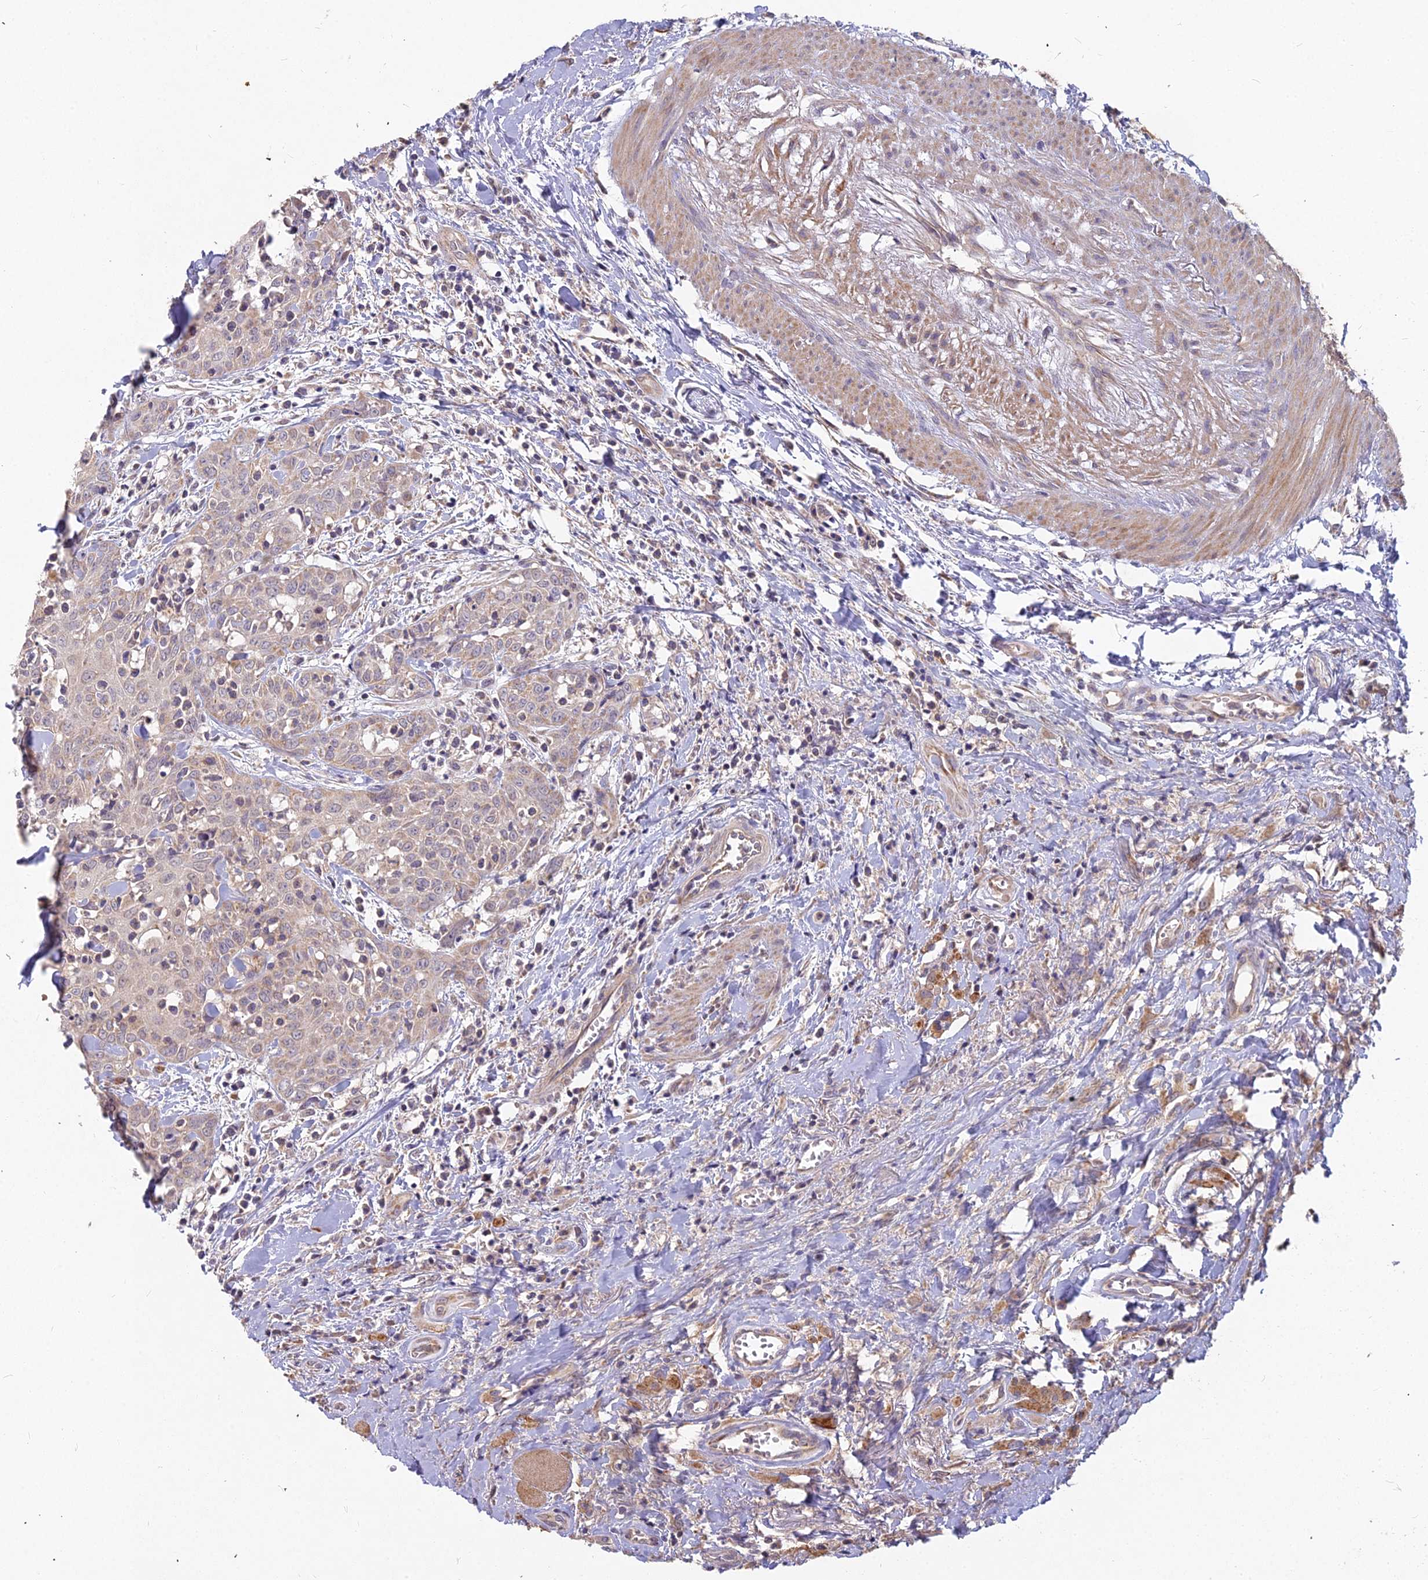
{"staining": {"intensity": "weak", "quantity": "25%-75%", "location": "cytoplasmic/membranous"}, "tissue": "head and neck cancer", "cell_type": "Tumor cells", "image_type": "cancer", "snomed": [{"axis": "morphology", "description": "Squamous cell carcinoma, NOS"}, {"axis": "topography", "description": "Head-Neck"}], "caption": "The micrograph displays staining of squamous cell carcinoma (head and neck), revealing weak cytoplasmic/membranous protein positivity (brown color) within tumor cells. Using DAB (3,3'-diaminobenzidine) (brown) and hematoxylin (blue) stains, captured at high magnification using brightfield microscopy.", "gene": "MICU2", "patient": {"sex": "female", "age": 70}}